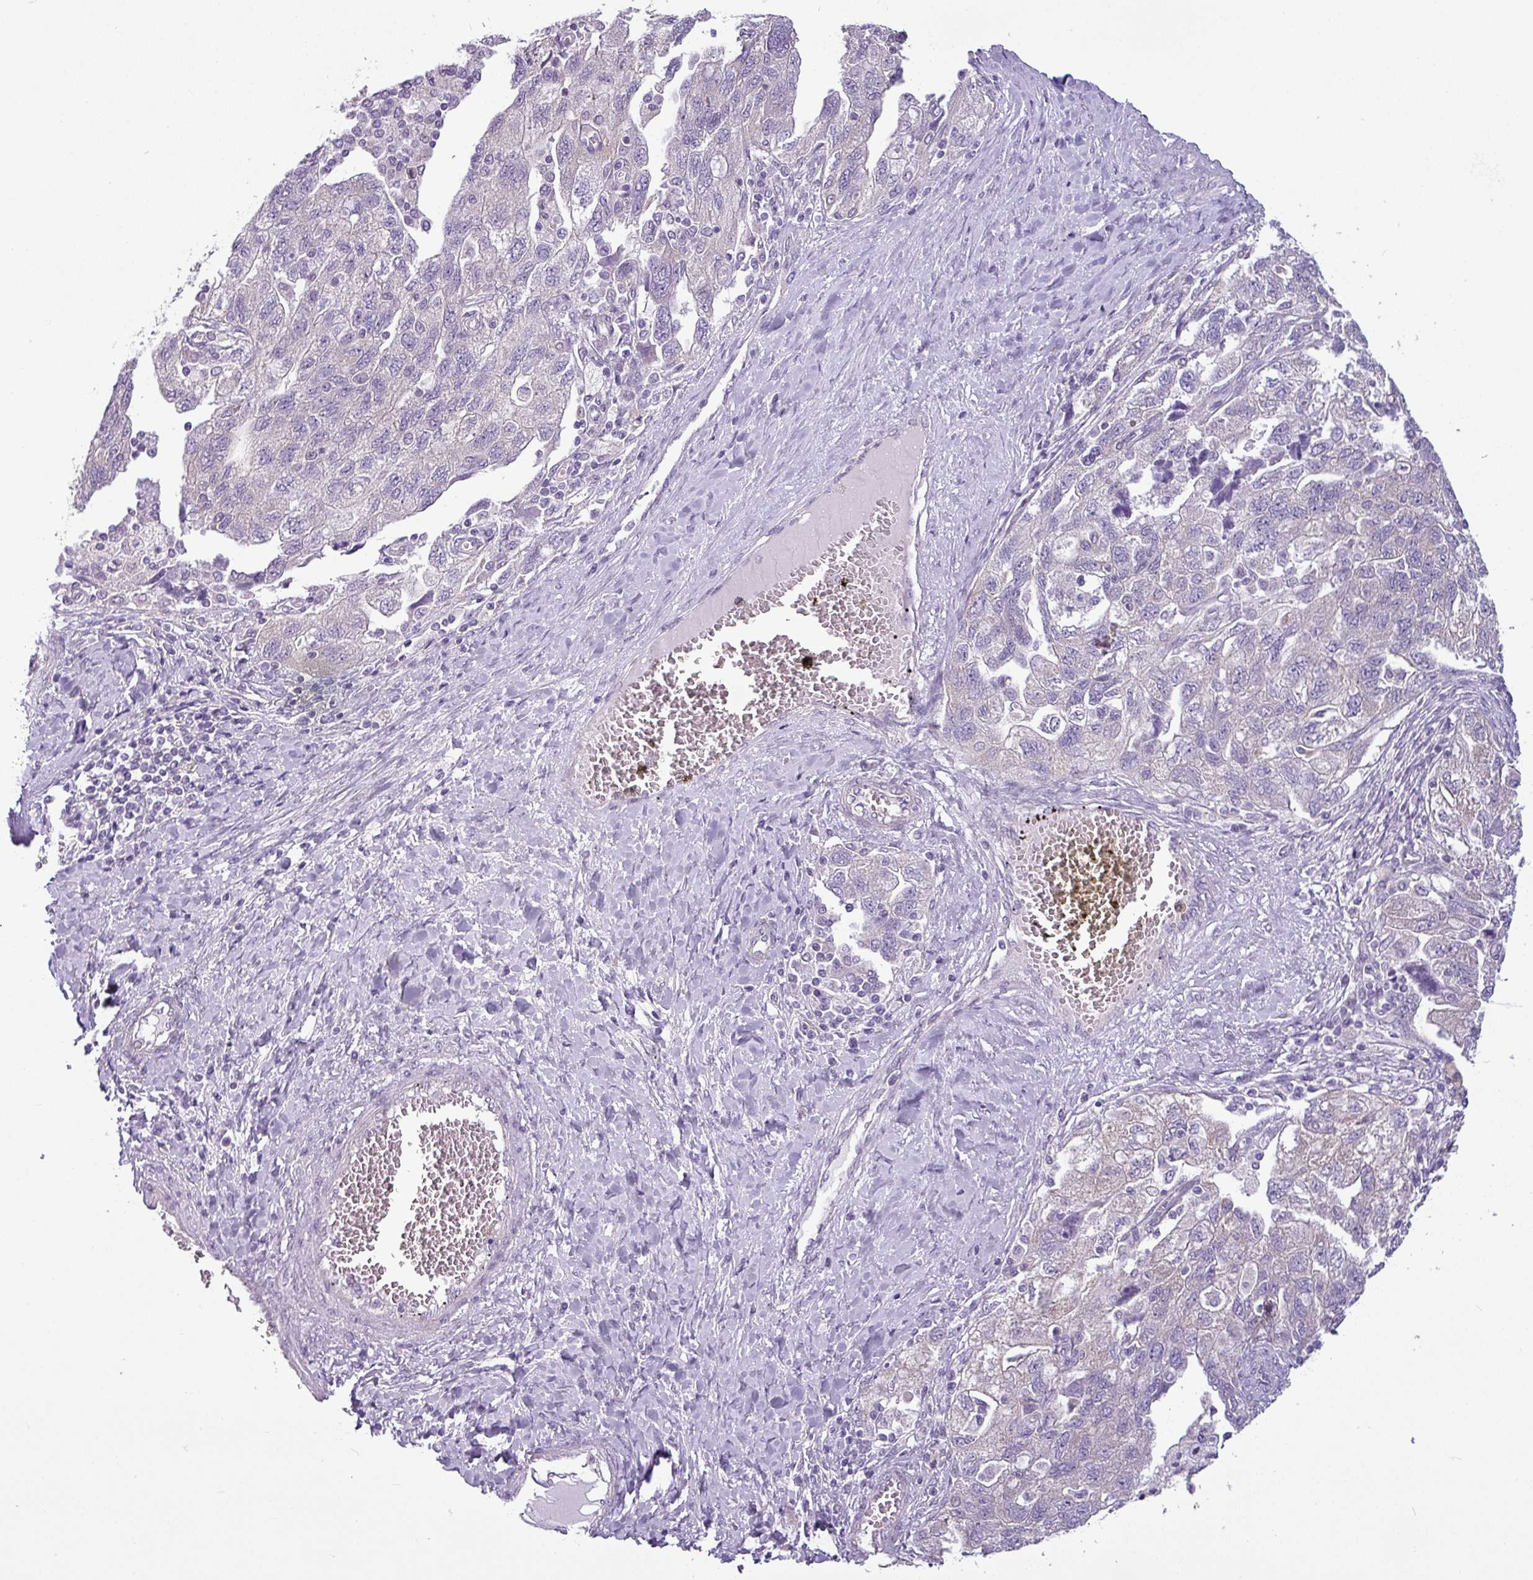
{"staining": {"intensity": "negative", "quantity": "none", "location": "none"}, "tissue": "ovarian cancer", "cell_type": "Tumor cells", "image_type": "cancer", "snomed": [{"axis": "morphology", "description": "Carcinoma, NOS"}, {"axis": "morphology", "description": "Cystadenocarcinoma, serous, NOS"}, {"axis": "topography", "description": "Ovary"}], "caption": "The histopathology image reveals no significant staining in tumor cells of ovarian cancer. Brightfield microscopy of immunohistochemistry stained with DAB (brown) and hematoxylin (blue), captured at high magnification.", "gene": "TOR1AIP2", "patient": {"sex": "female", "age": 69}}